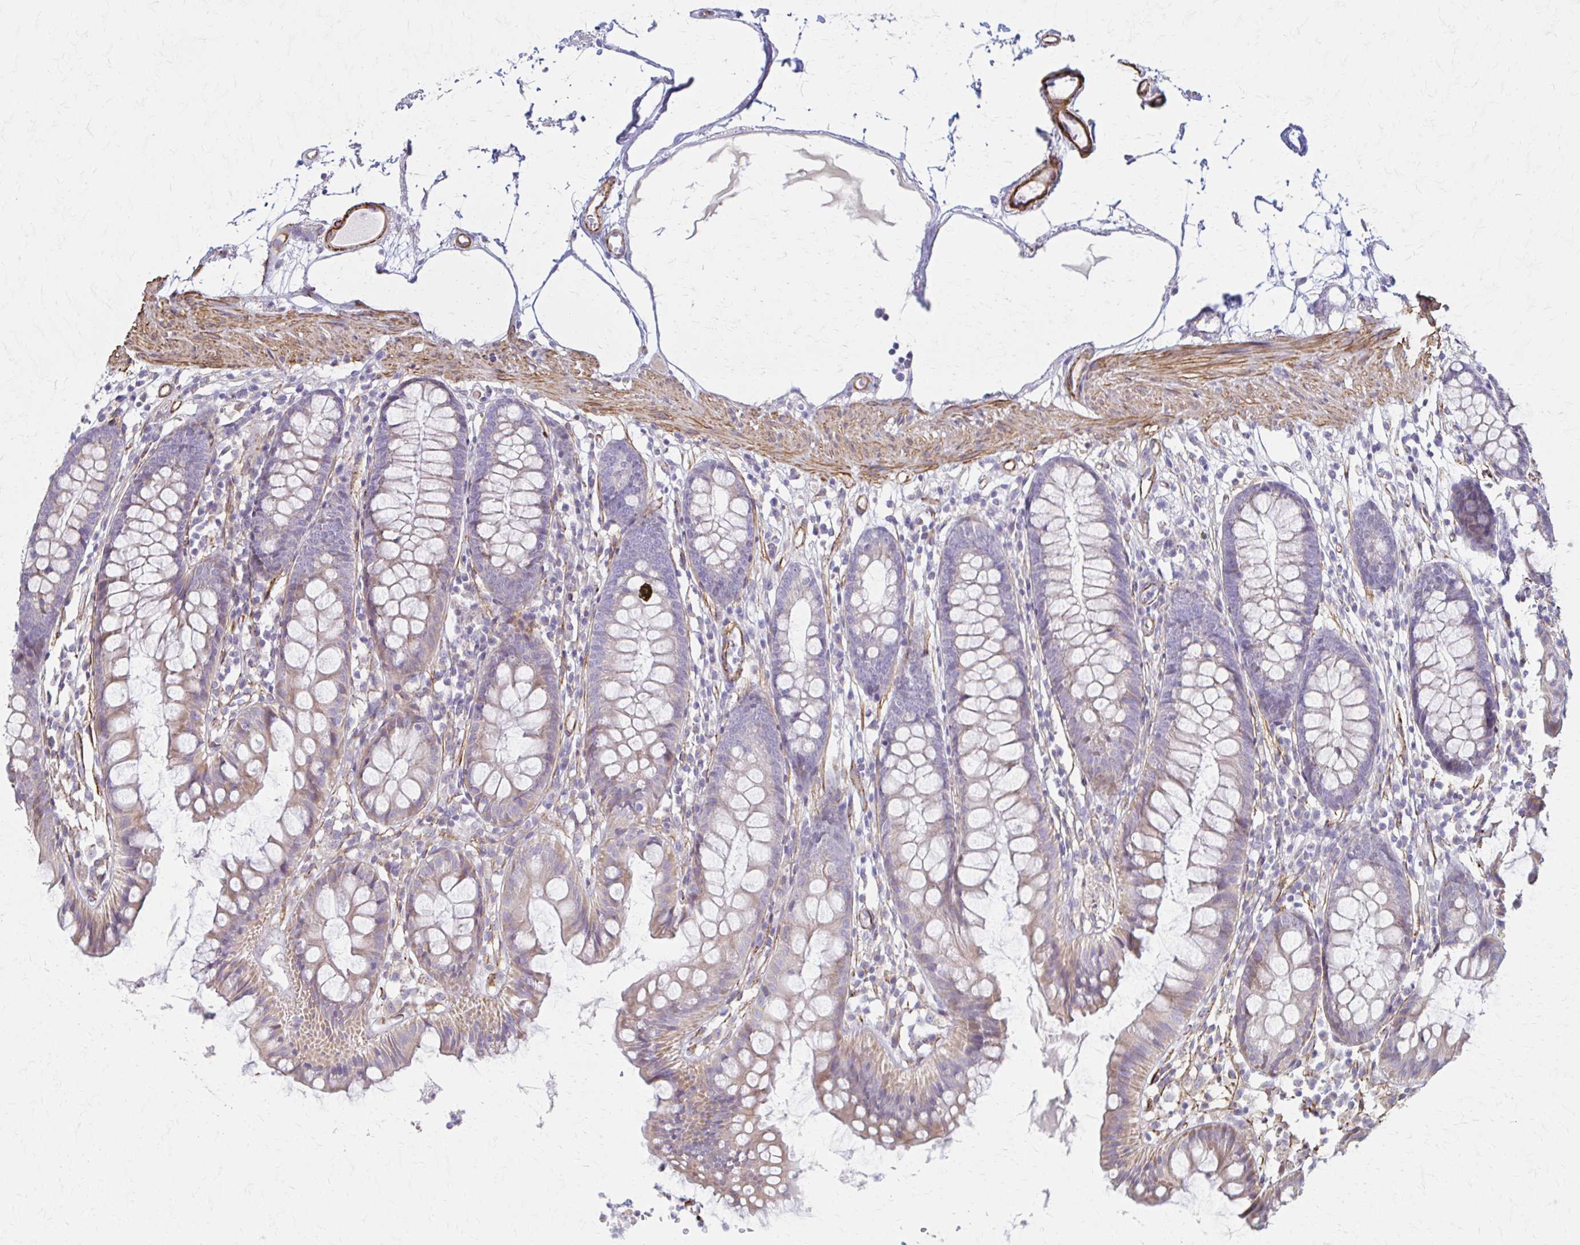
{"staining": {"intensity": "moderate", "quantity": "25%-75%", "location": "cytoplasmic/membranous"}, "tissue": "colon", "cell_type": "Endothelial cells", "image_type": "normal", "snomed": [{"axis": "morphology", "description": "Normal tissue, NOS"}, {"axis": "topography", "description": "Colon"}], "caption": "About 25%-75% of endothelial cells in normal colon demonstrate moderate cytoplasmic/membranous protein positivity as visualized by brown immunohistochemical staining.", "gene": "TIMMDC1", "patient": {"sex": "female", "age": 84}}